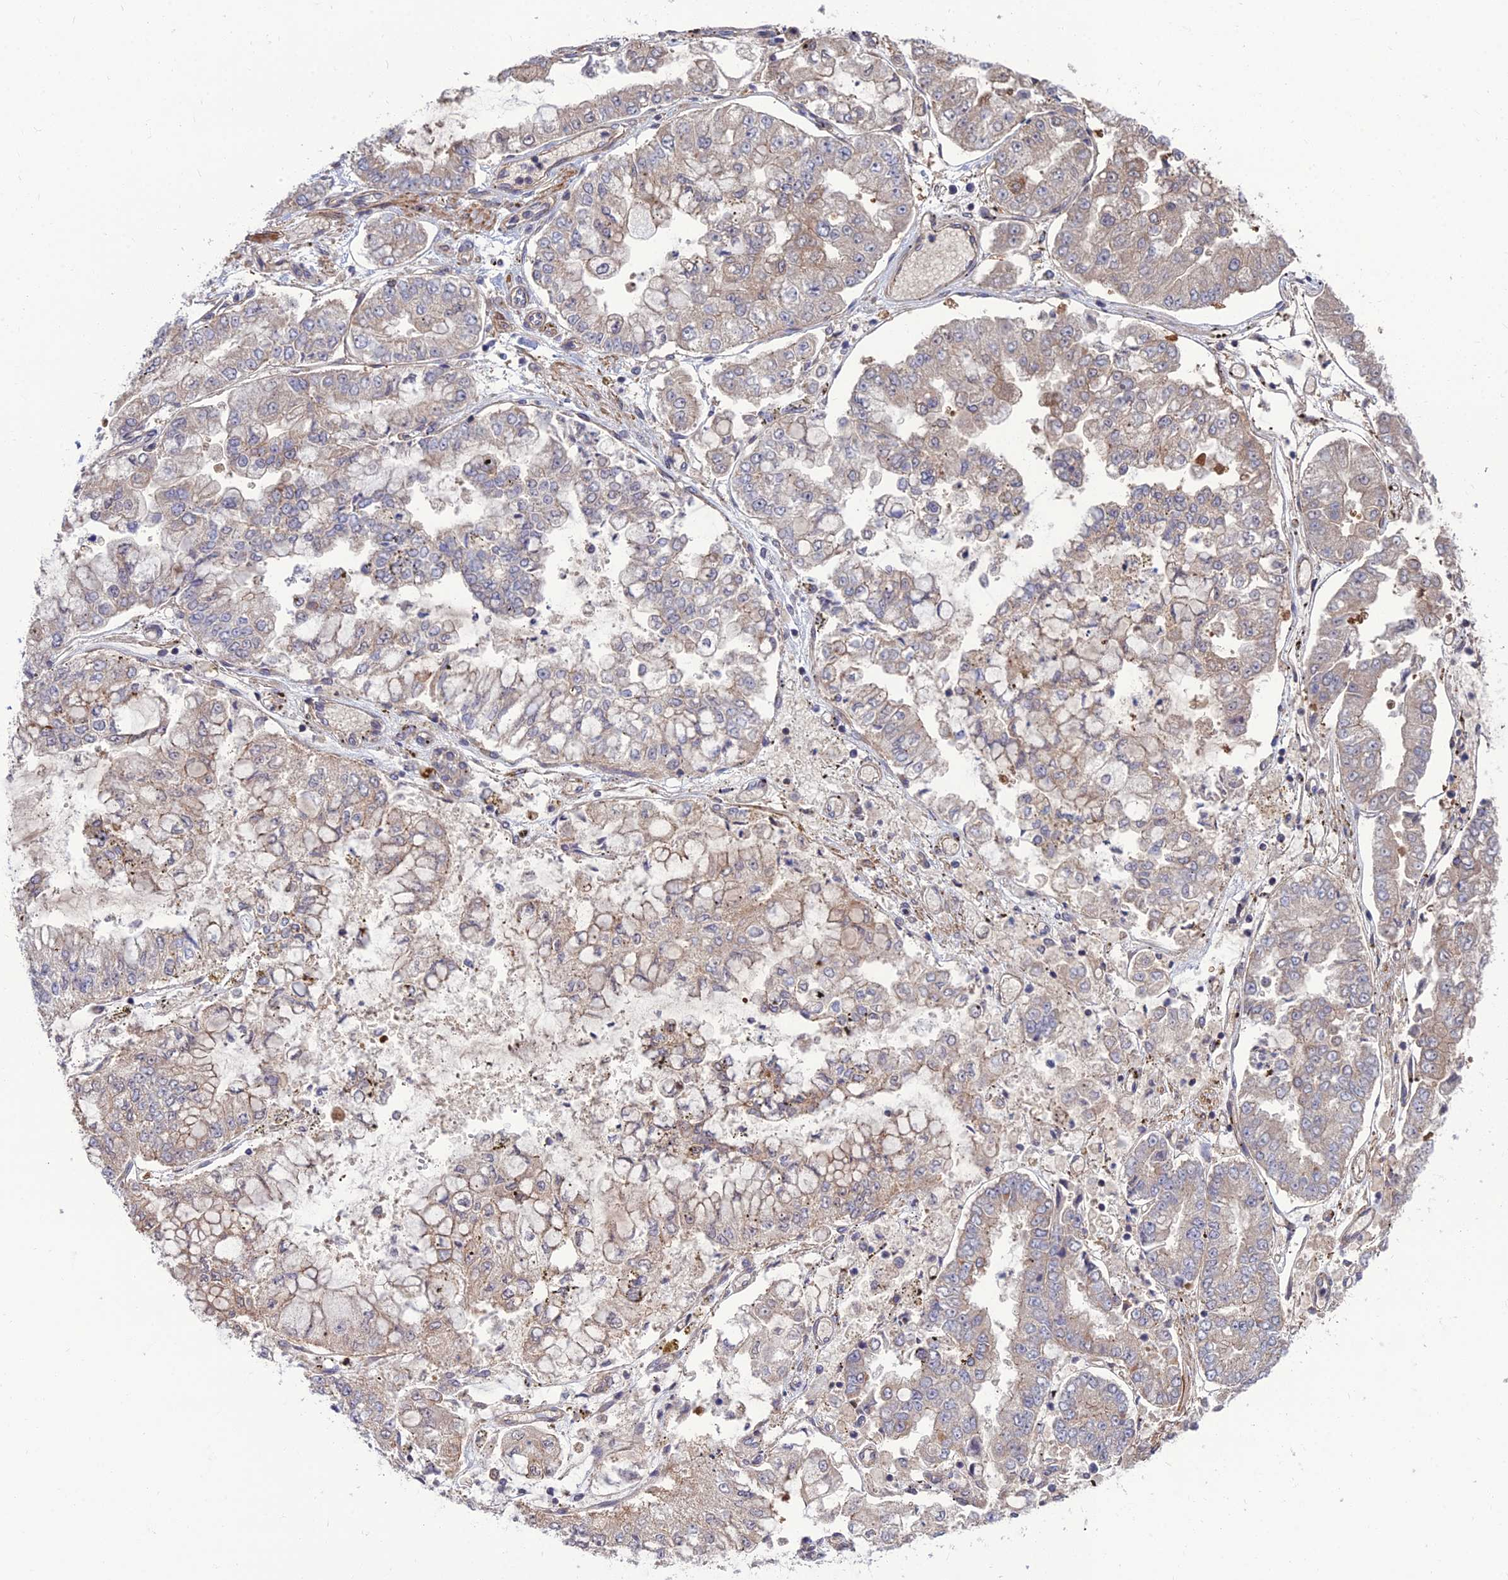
{"staining": {"intensity": "weak", "quantity": "25%-75%", "location": "cytoplasmic/membranous"}, "tissue": "stomach cancer", "cell_type": "Tumor cells", "image_type": "cancer", "snomed": [{"axis": "morphology", "description": "Adenocarcinoma, NOS"}, {"axis": "topography", "description": "Stomach"}], "caption": "Immunohistochemistry (IHC) histopathology image of human adenocarcinoma (stomach) stained for a protein (brown), which reveals low levels of weak cytoplasmic/membranous positivity in approximately 25%-75% of tumor cells.", "gene": "OPA3", "patient": {"sex": "male", "age": 76}}